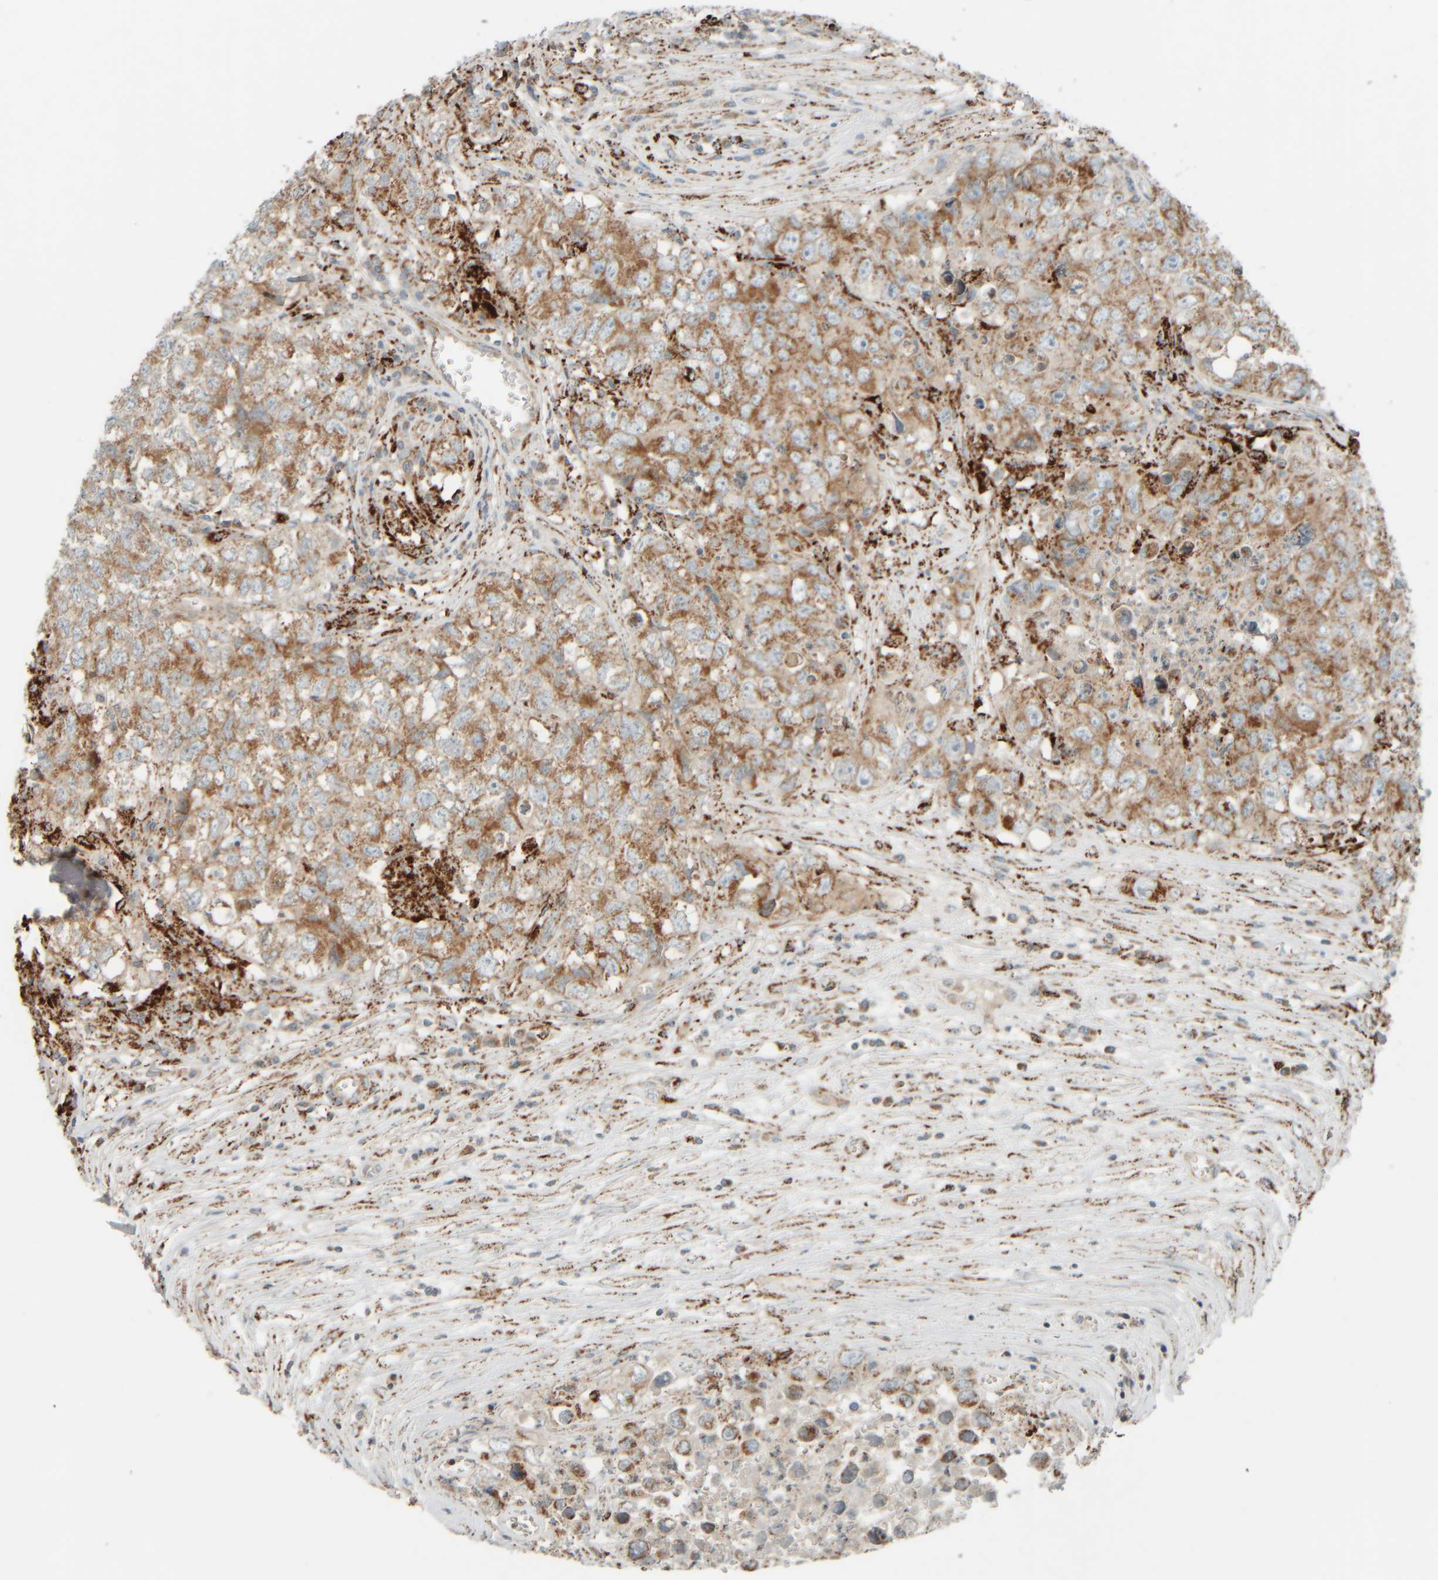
{"staining": {"intensity": "moderate", "quantity": ">75%", "location": "cytoplasmic/membranous"}, "tissue": "testis cancer", "cell_type": "Tumor cells", "image_type": "cancer", "snomed": [{"axis": "morphology", "description": "Seminoma, NOS"}, {"axis": "morphology", "description": "Carcinoma, Embryonal, NOS"}, {"axis": "topography", "description": "Testis"}], "caption": "Brown immunohistochemical staining in seminoma (testis) displays moderate cytoplasmic/membranous expression in approximately >75% of tumor cells.", "gene": "SPAG5", "patient": {"sex": "male", "age": 43}}